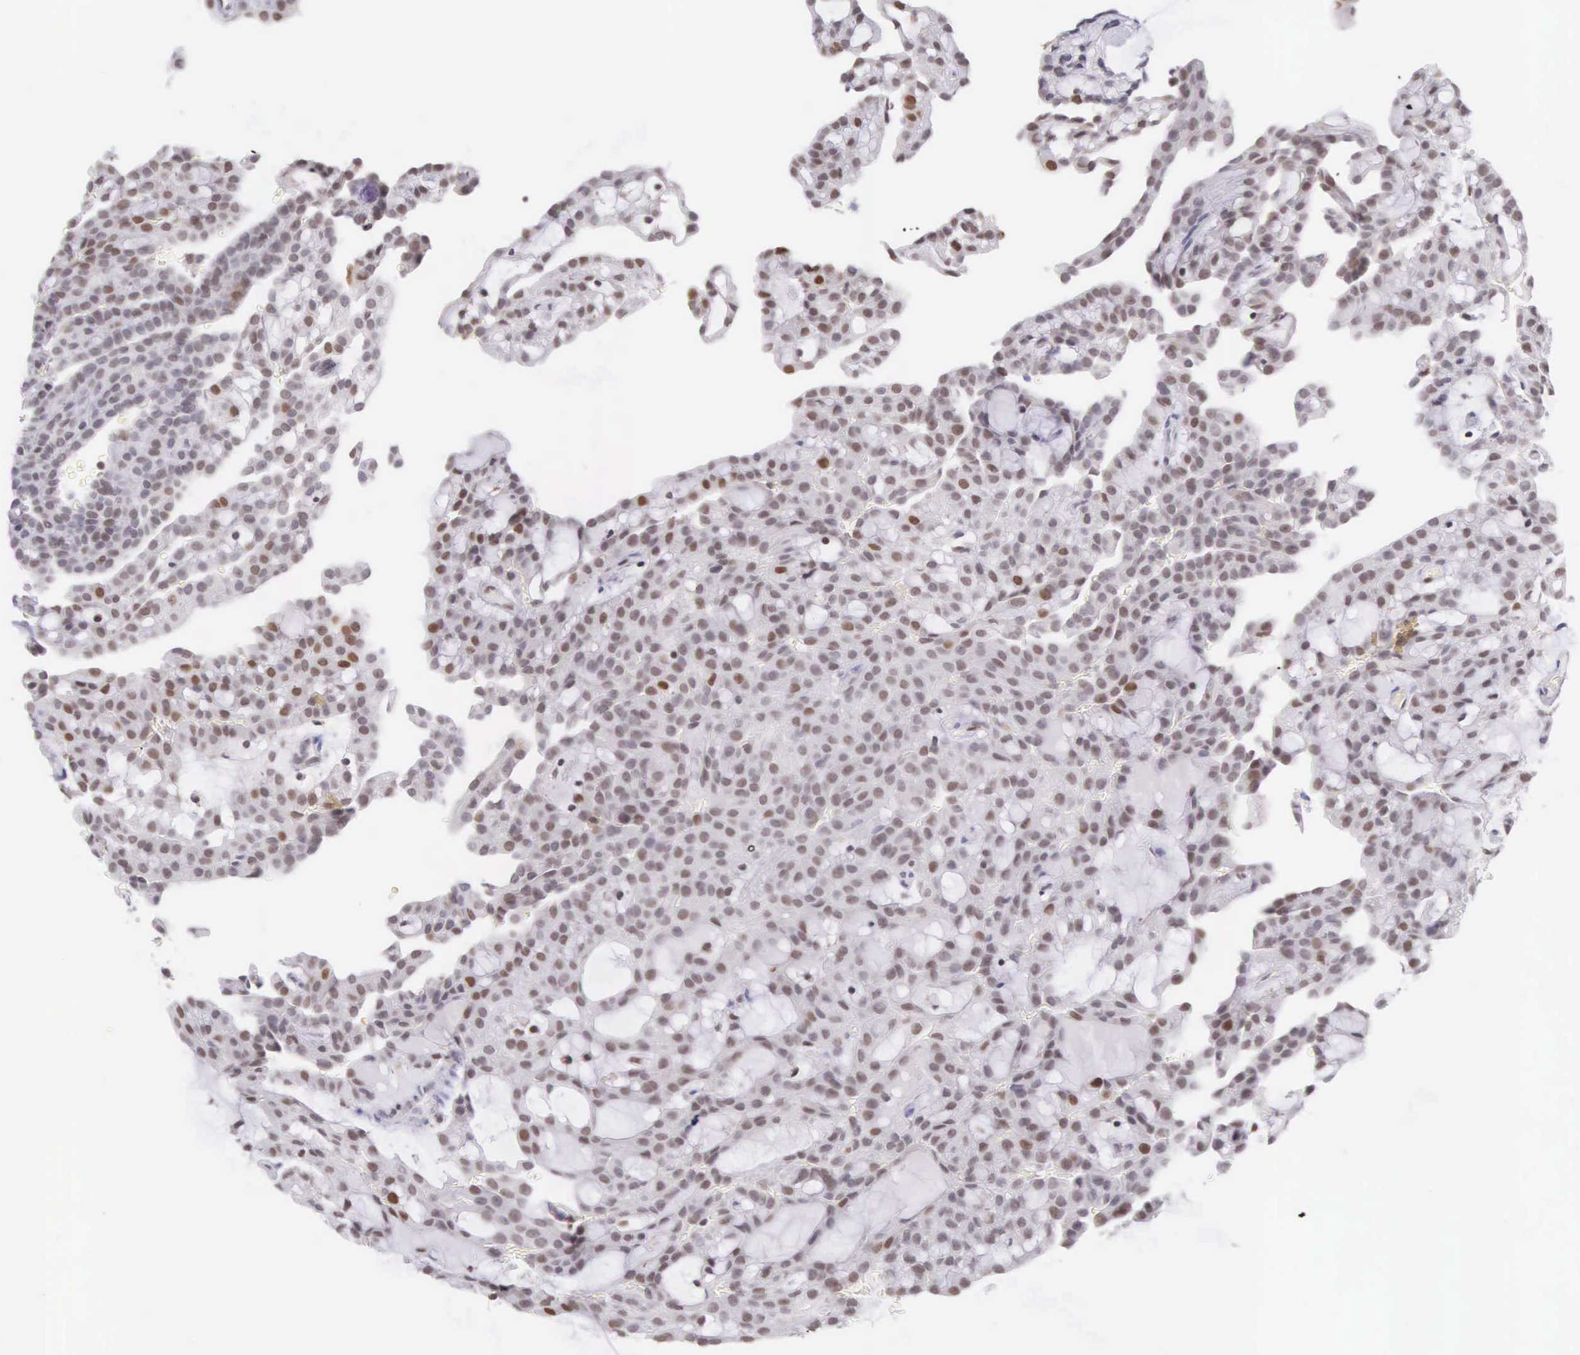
{"staining": {"intensity": "weak", "quantity": "25%-75%", "location": "nuclear"}, "tissue": "renal cancer", "cell_type": "Tumor cells", "image_type": "cancer", "snomed": [{"axis": "morphology", "description": "Adenocarcinoma, NOS"}, {"axis": "topography", "description": "Kidney"}], "caption": "Brown immunohistochemical staining in renal cancer (adenocarcinoma) demonstrates weak nuclear positivity in about 25%-75% of tumor cells. The protein is stained brown, and the nuclei are stained in blue (DAB IHC with brightfield microscopy, high magnification).", "gene": "VRK1", "patient": {"sex": "male", "age": 63}}